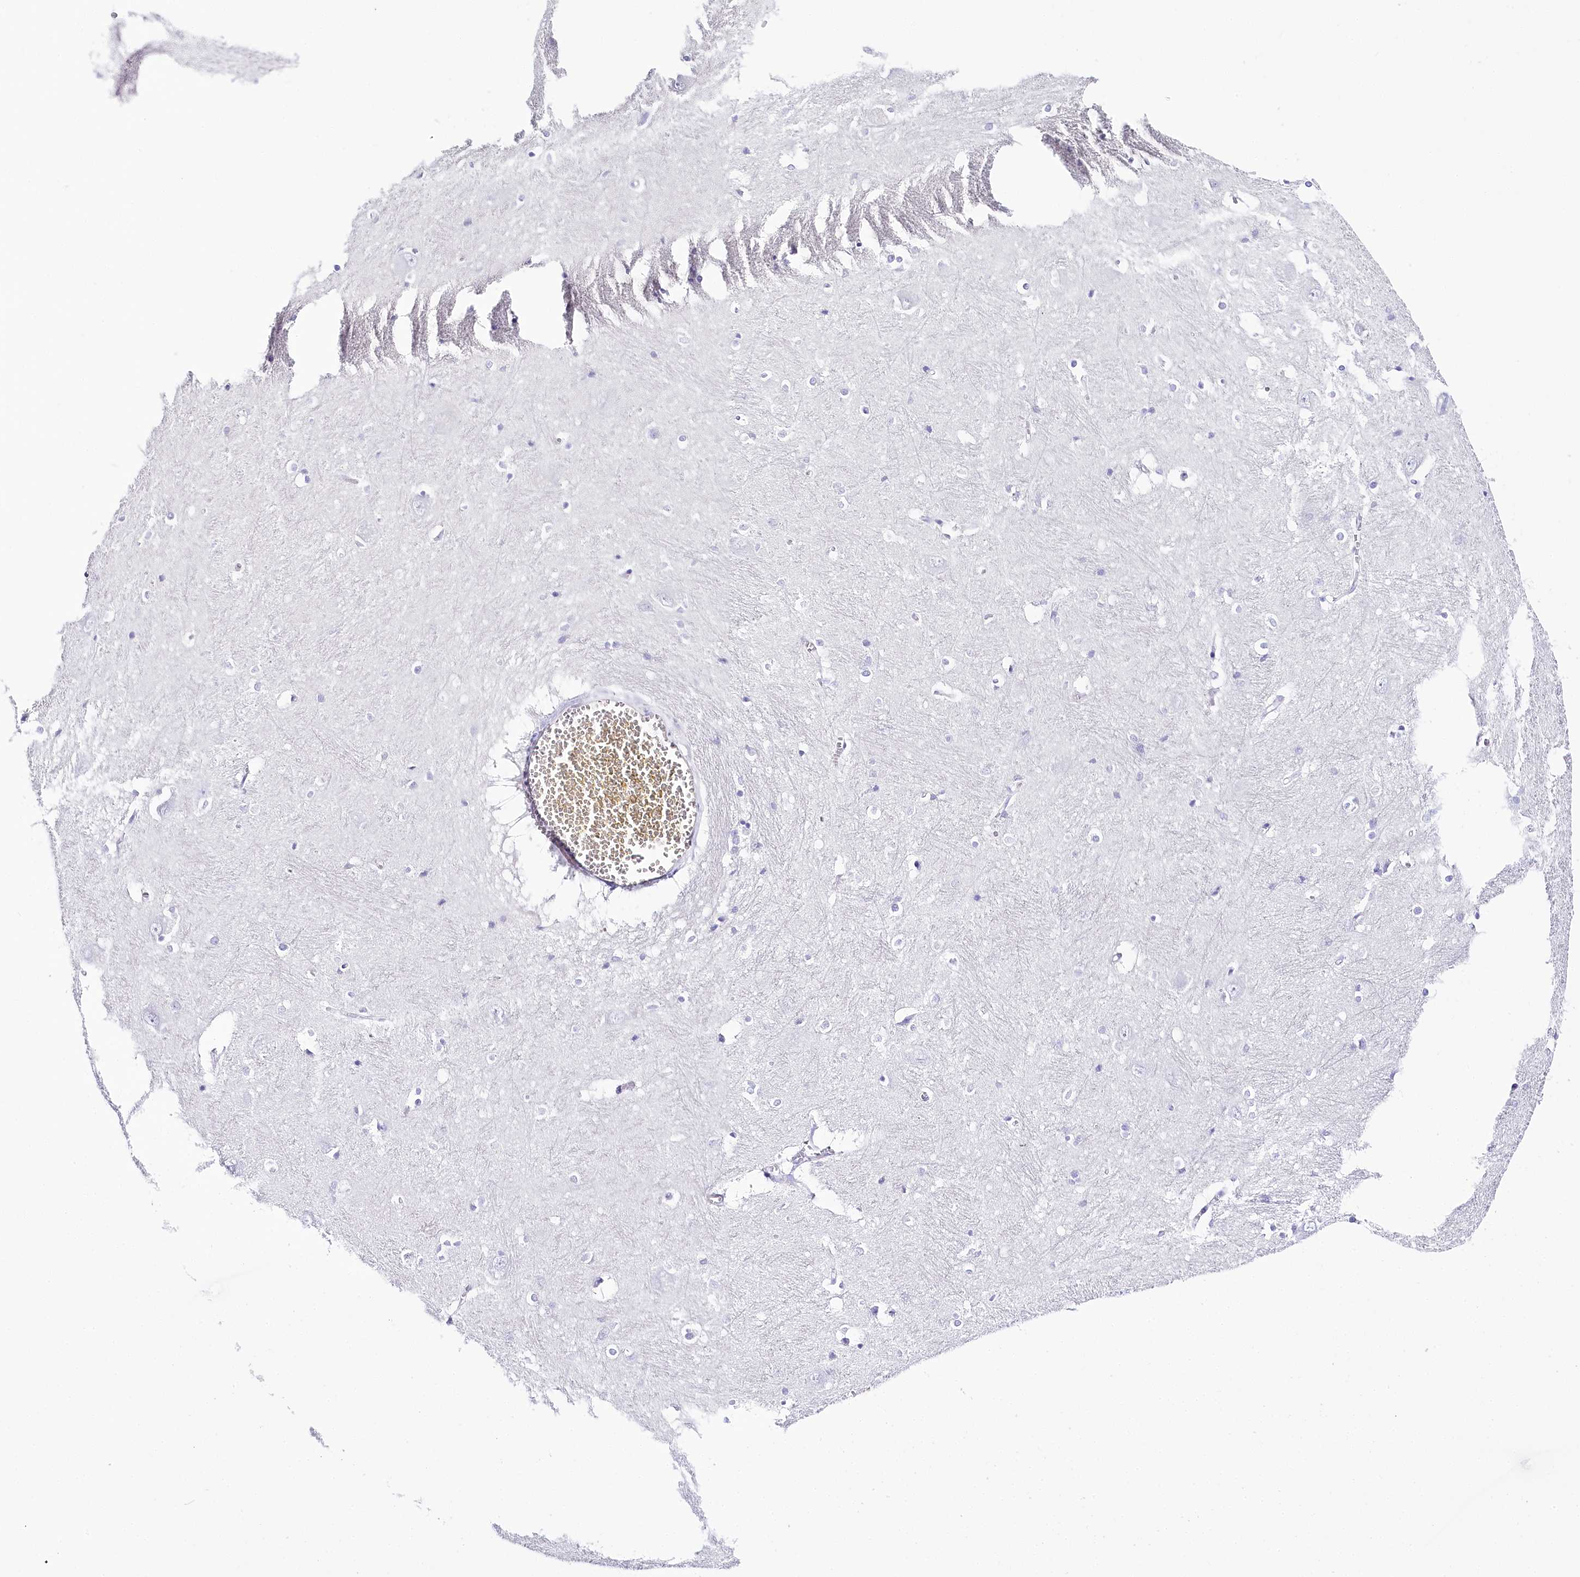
{"staining": {"intensity": "negative", "quantity": "none", "location": "none"}, "tissue": "caudate", "cell_type": "Glial cells", "image_type": "normal", "snomed": [{"axis": "morphology", "description": "Normal tissue, NOS"}, {"axis": "topography", "description": "Lateral ventricle wall"}], "caption": "Immunohistochemical staining of normal caudate reveals no significant expression in glial cells. (Immunohistochemistry (ihc), brightfield microscopy, high magnification).", "gene": "CSN3", "patient": {"sex": "male", "age": 37}}